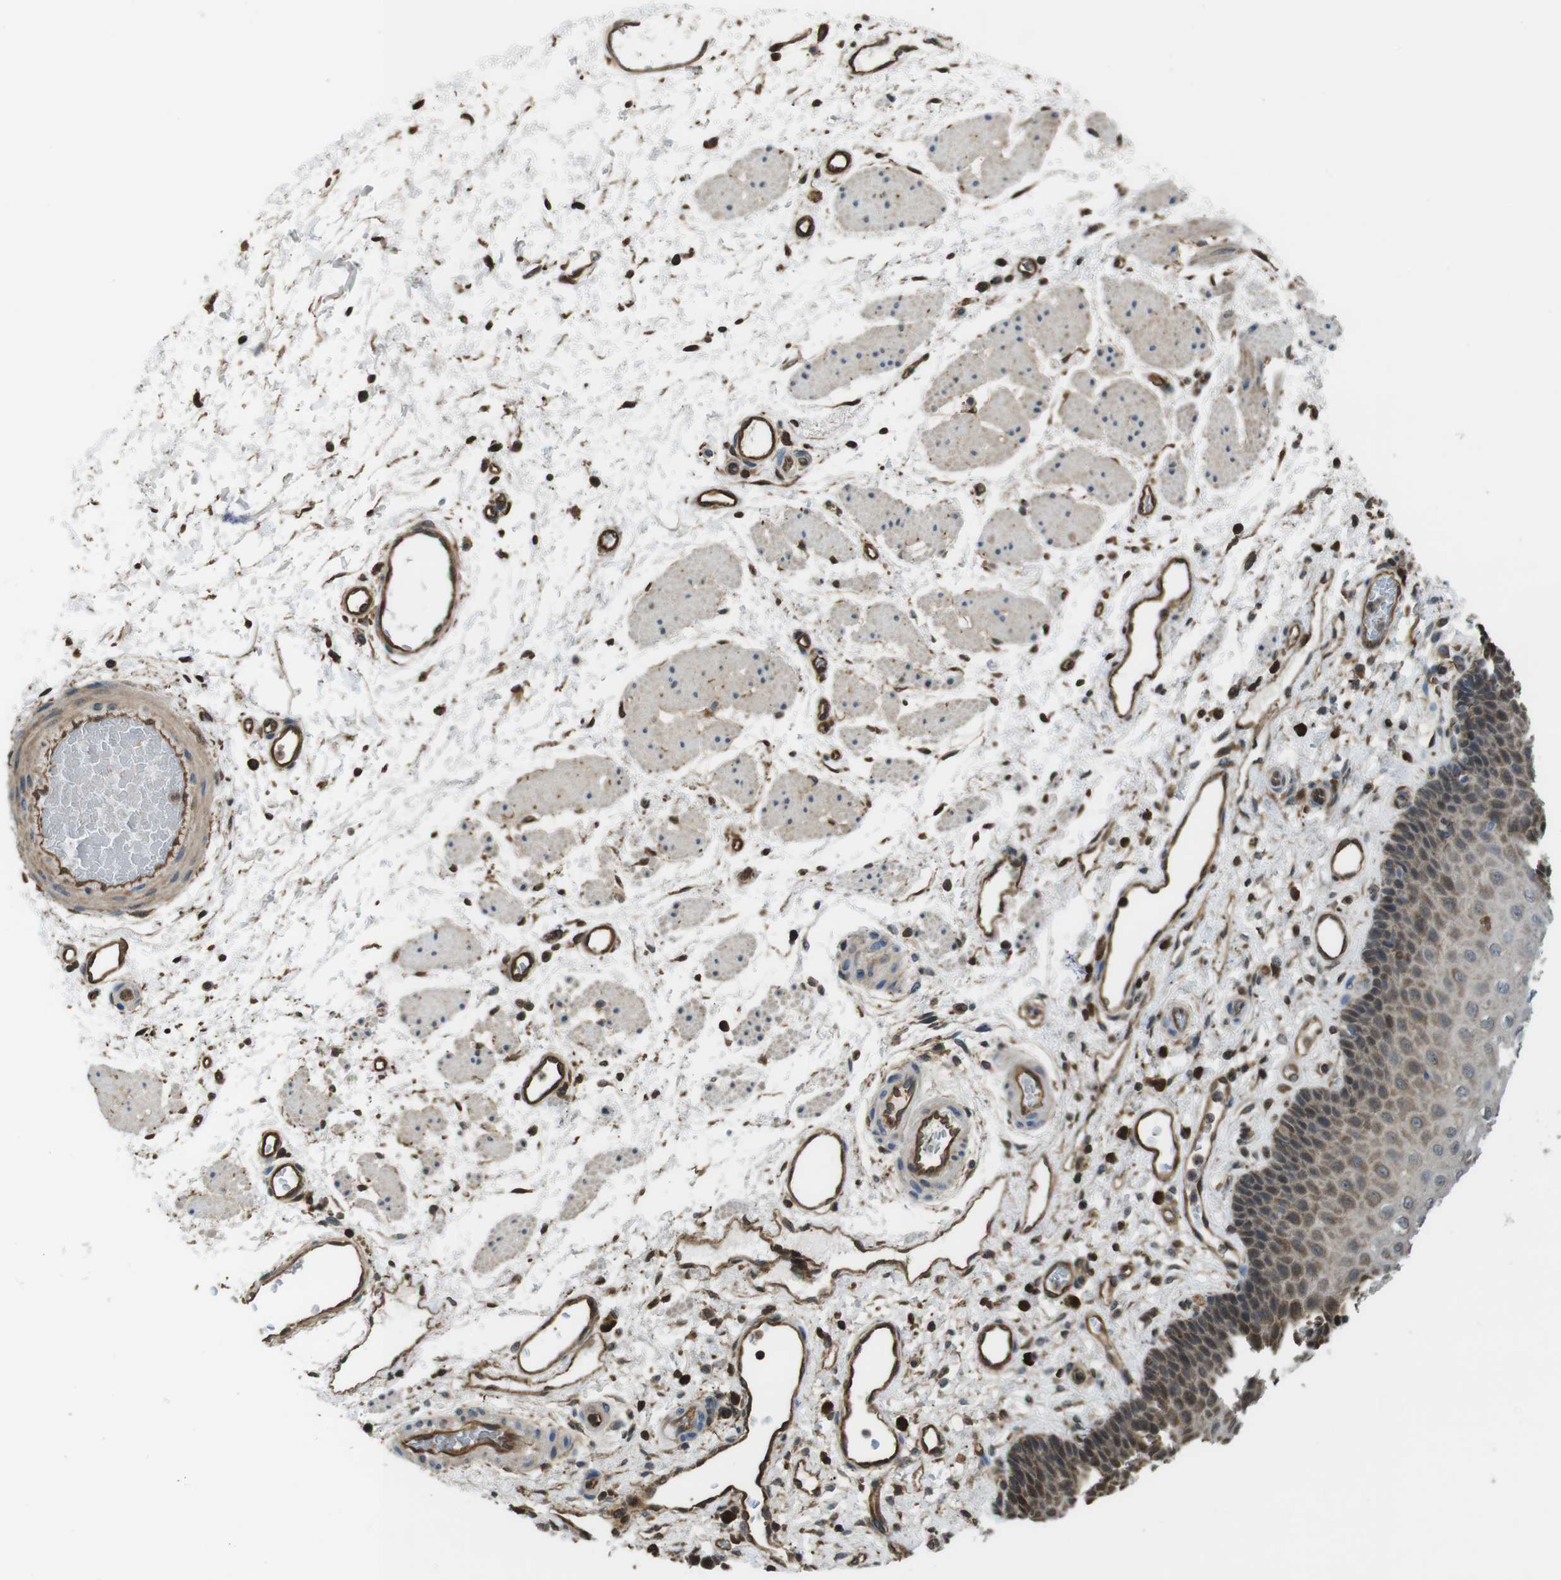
{"staining": {"intensity": "moderate", "quantity": "25%-75%", "location": "cytoplasmic/membranous"}, "tissue": "esophagus", "cell_type": "Squamous epithelial cells", "image_type": "normal", "snomed": [{"axis": "morphology", "description": "Normal tissue, NOS"}, {"axis": "topography", "description": "Esophagus"}], "caption": "Immunohistochemistry (IHC) of unremarkable human esophagus shows medium levels of moderate cytoplasmic/membranous staining in approximately 25%-75% of squamous epithelial cells.", "gene": "ARHGDIA", "patient": {"sex": "male", "age": 54}}